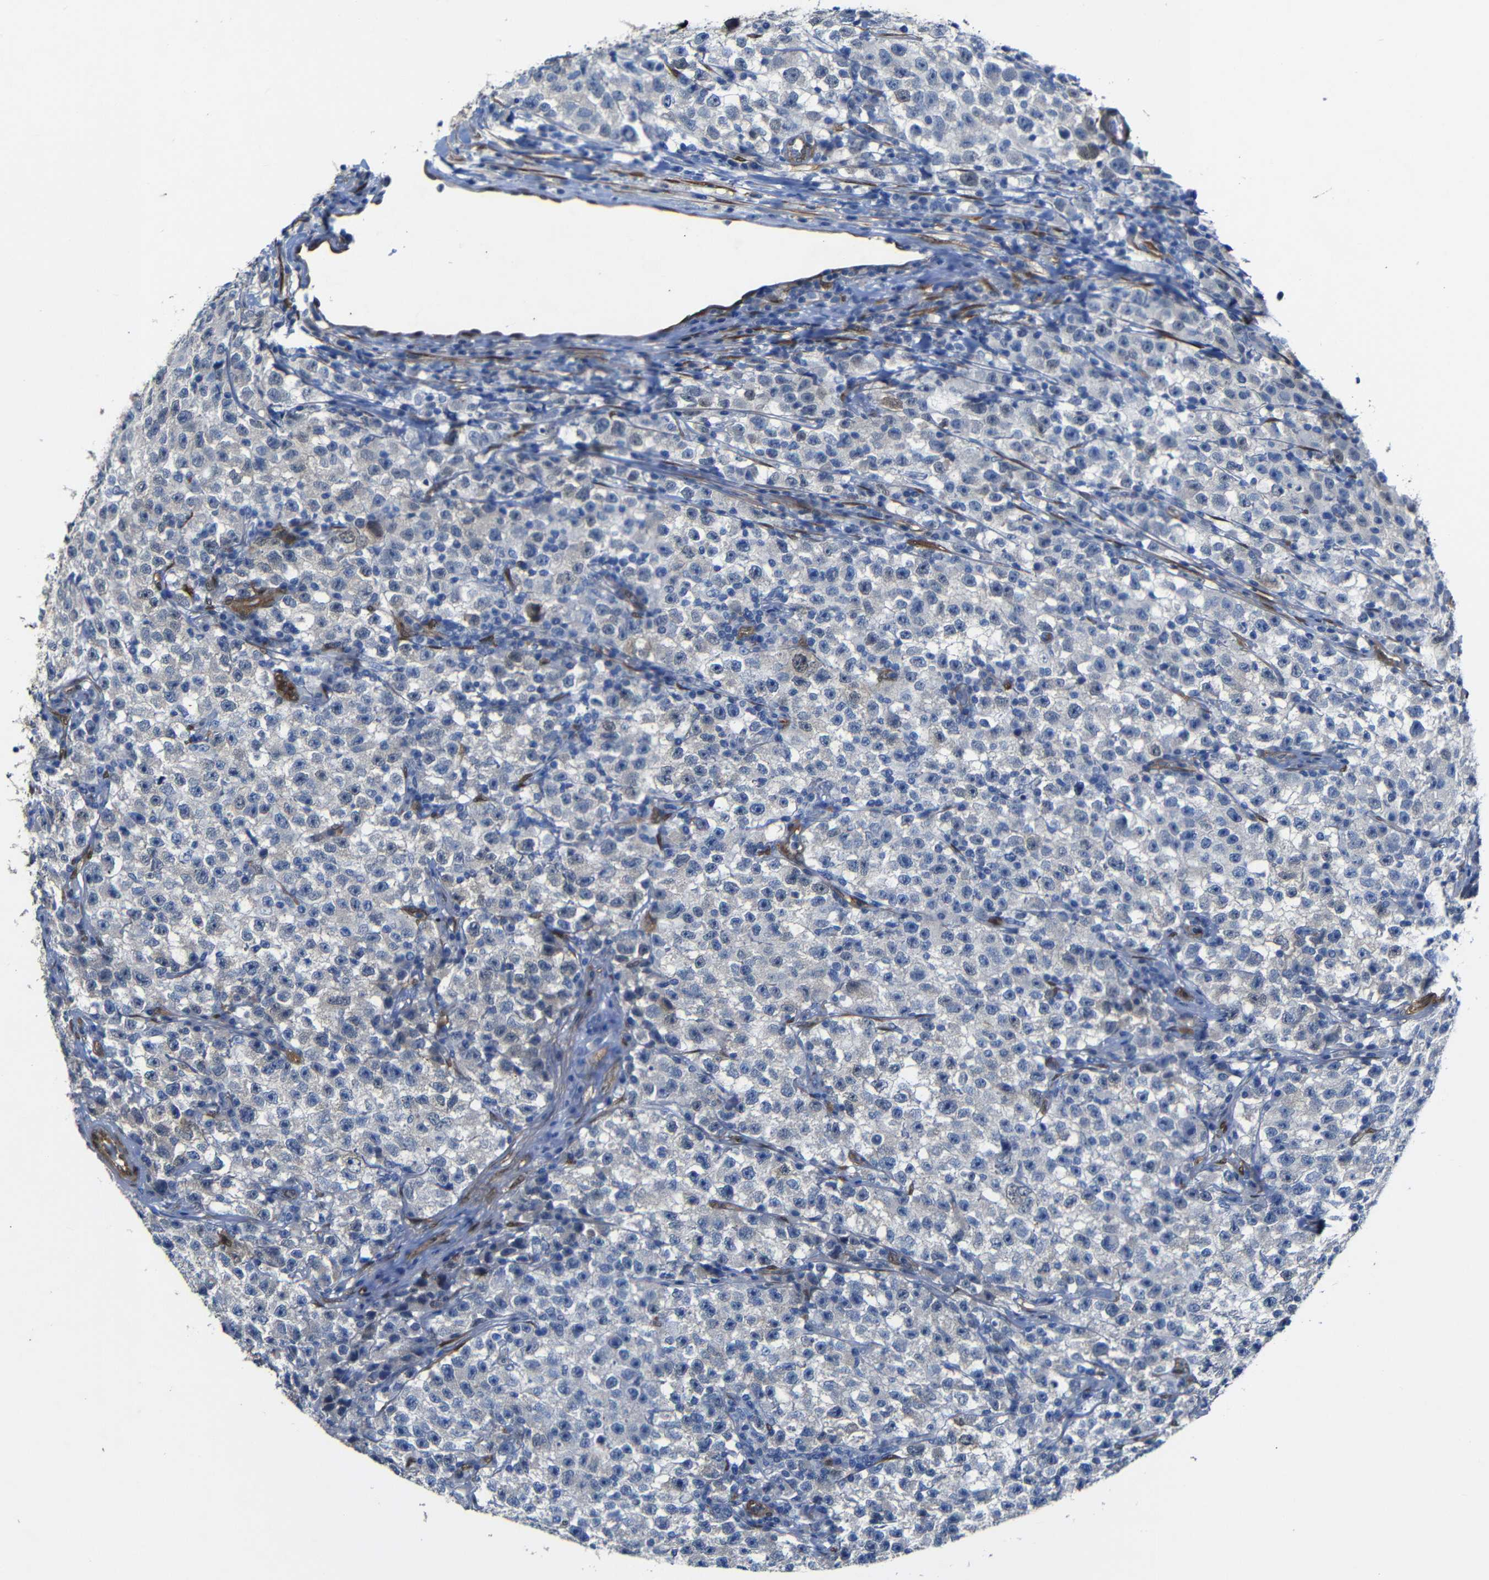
{"staining": {"intensity": "negative", "quantity": "none", "location": "none"}, "tissue": "testis cancer", "cell_type": "Tumor cells", "image_type": "cancer", "snomed": [{"axis": "morphology", "description": "Seminoma, NOS"}, {"axis": "topography", "description": "Testis"}], "caption": "Seminoma (testis) stained for a protein using immunohistochemistry (IHC) demonstrates no expression tumor cells.", "gene": "YAP1", "patient": {"sex": "male", "age": 22}}